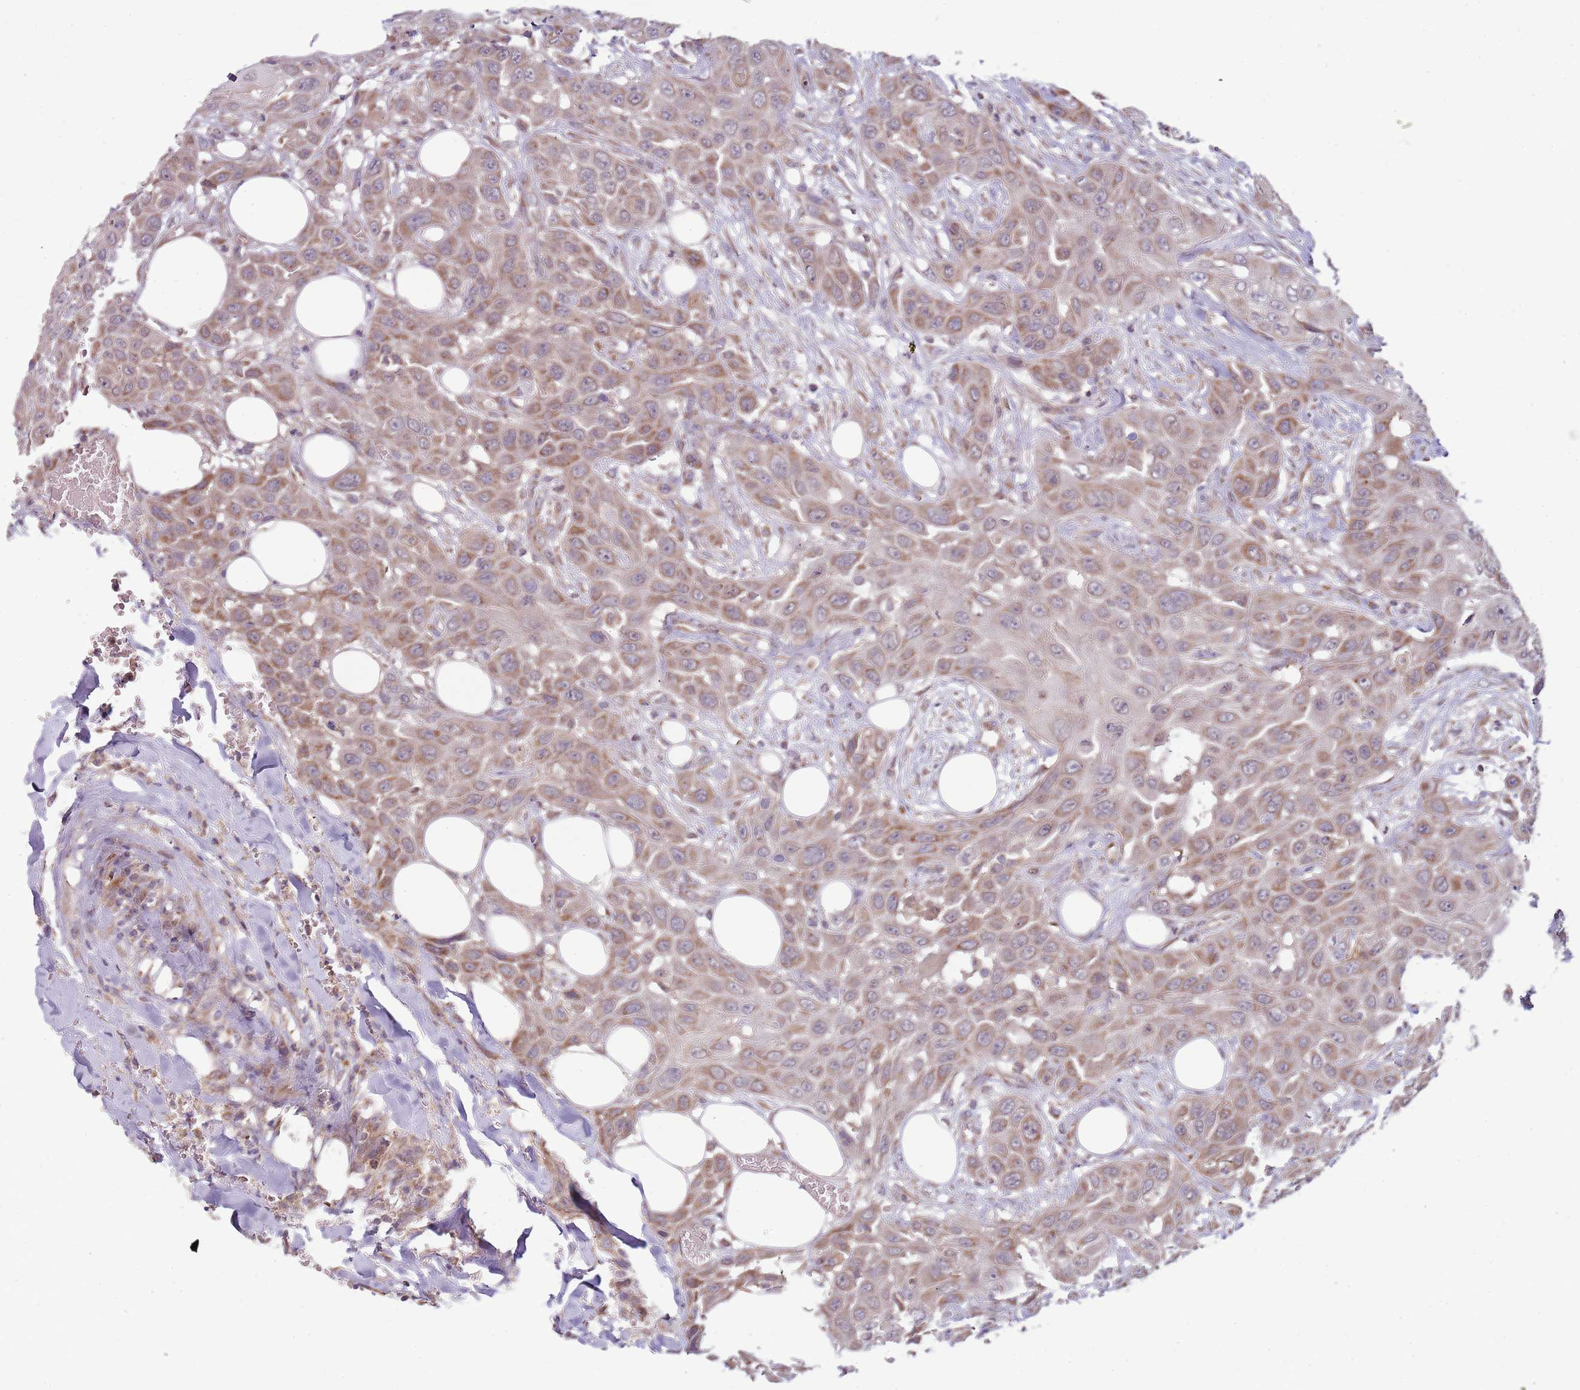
{"staining": {"intensity": "moderate", "quantity": "25%-75%", "location": "cytoplasmic/membranous"}, "tissue": "head and neck cancer", "cell_type": "Tumor cells", "image_type": "cancer", "snomed": [{"axis": "morphology", "description": "Squamous cell carcinoma, NOS"}, {"axis": "topography", "description": "Head-Neck"}], "caption": "Moderate cytoplasmic/membranous expression is appreciated in about 25%-75% of tumor cells in squamous cell carcinoma (head and neck).", "gene": "RNF181", "patient": {"sex": "male", "age": 81}}